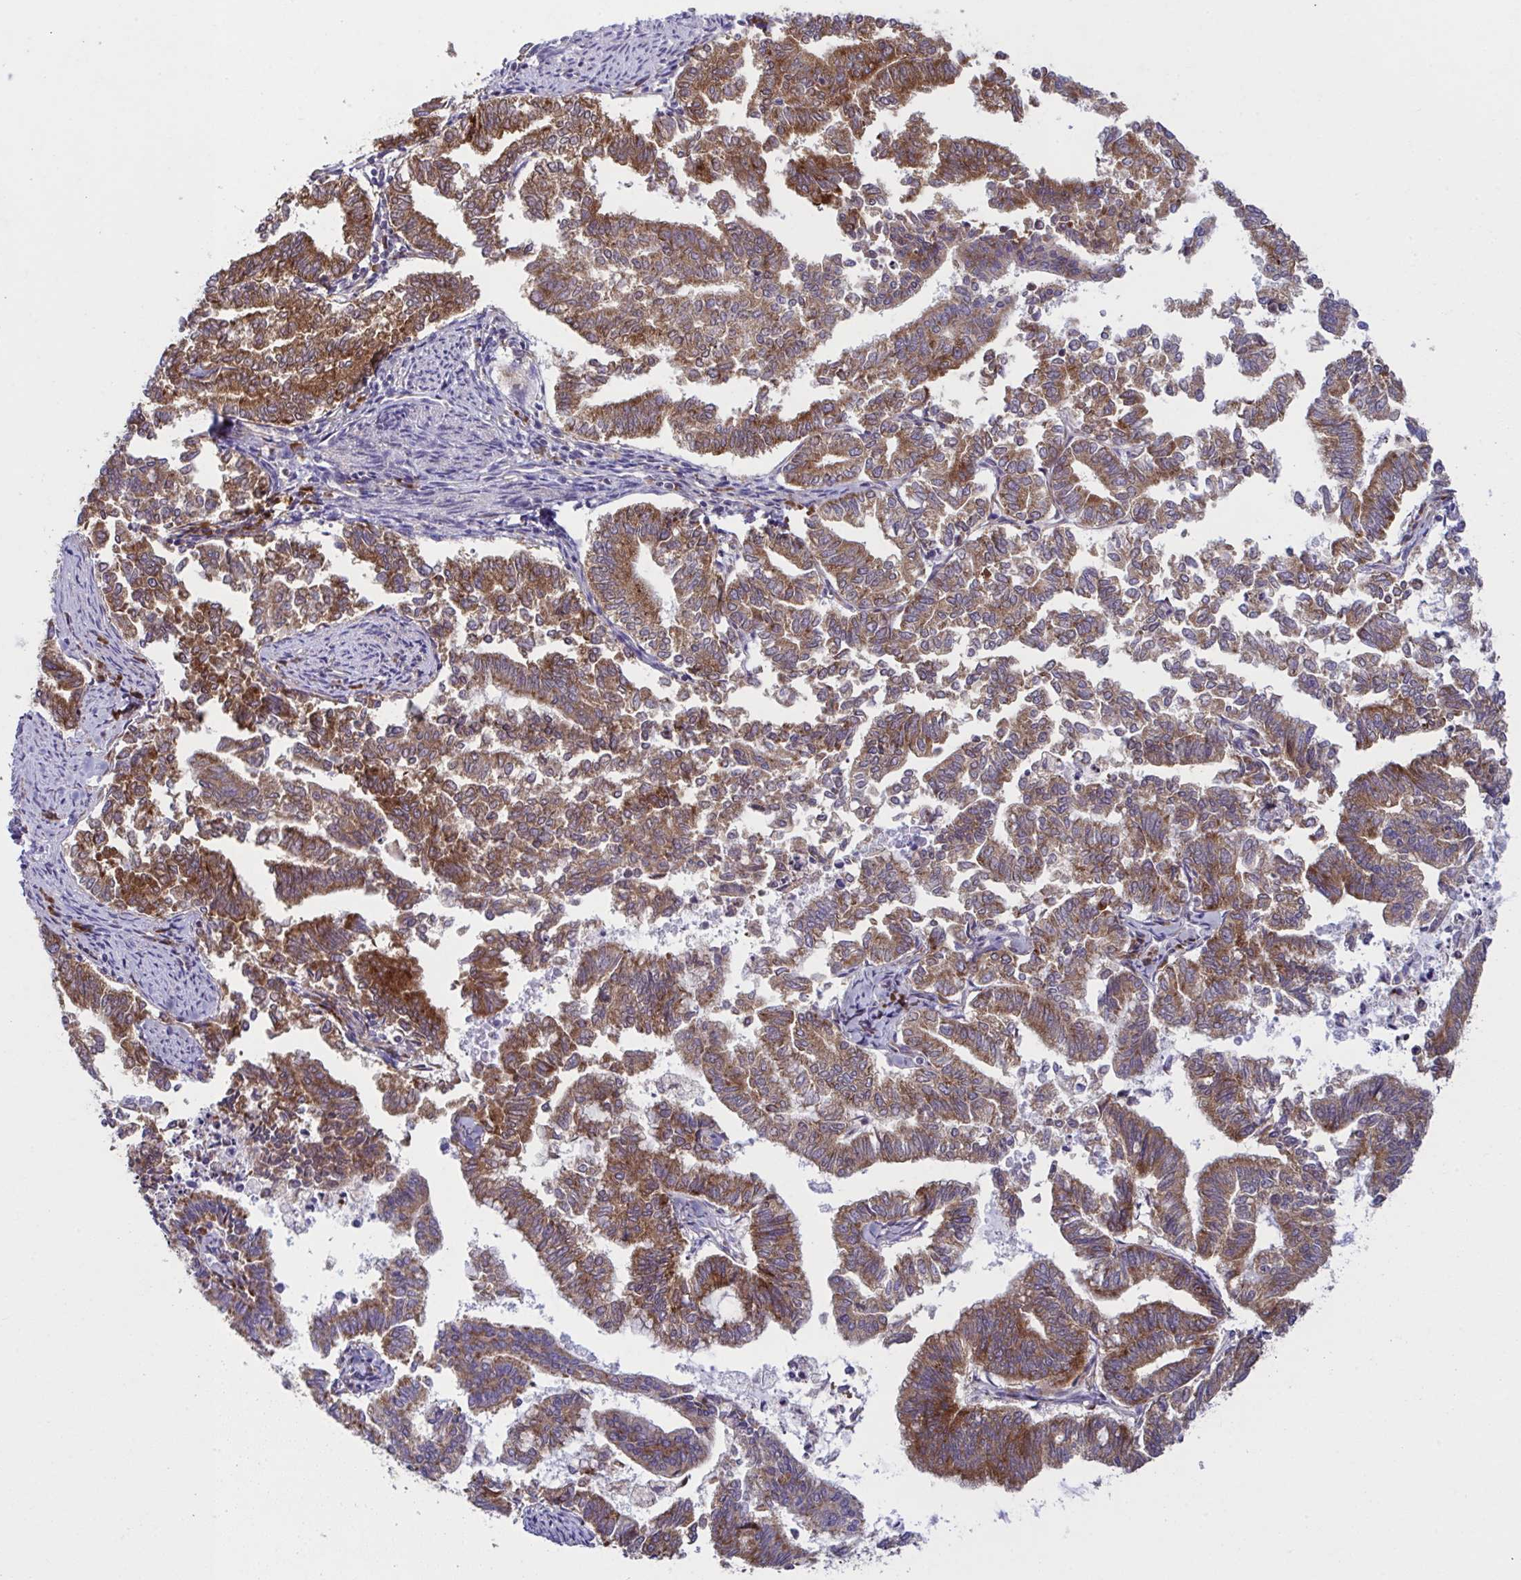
{"staining": {"intensity": "strong", "quantity": ">75%", "location": "cytoplasmic/membranous"}, "tissue": "endometrial cancer", "cell_type": "Tumor cells", "image_type": "cancer", "snomed": [{"axis": "morphology", "description": "Adenocarcinoma, NOS"}, {"axis": "topography", "description": "Endometrium"}], "caption": "Immunohistochemical staining of human adenocarcinoma (endometrial) displays high levels of strong cytoplasmic/membranous staining in approximately >75% of tumor cells.", "gene": "FAU", "patient": {"sex": "female", "age": 79}}